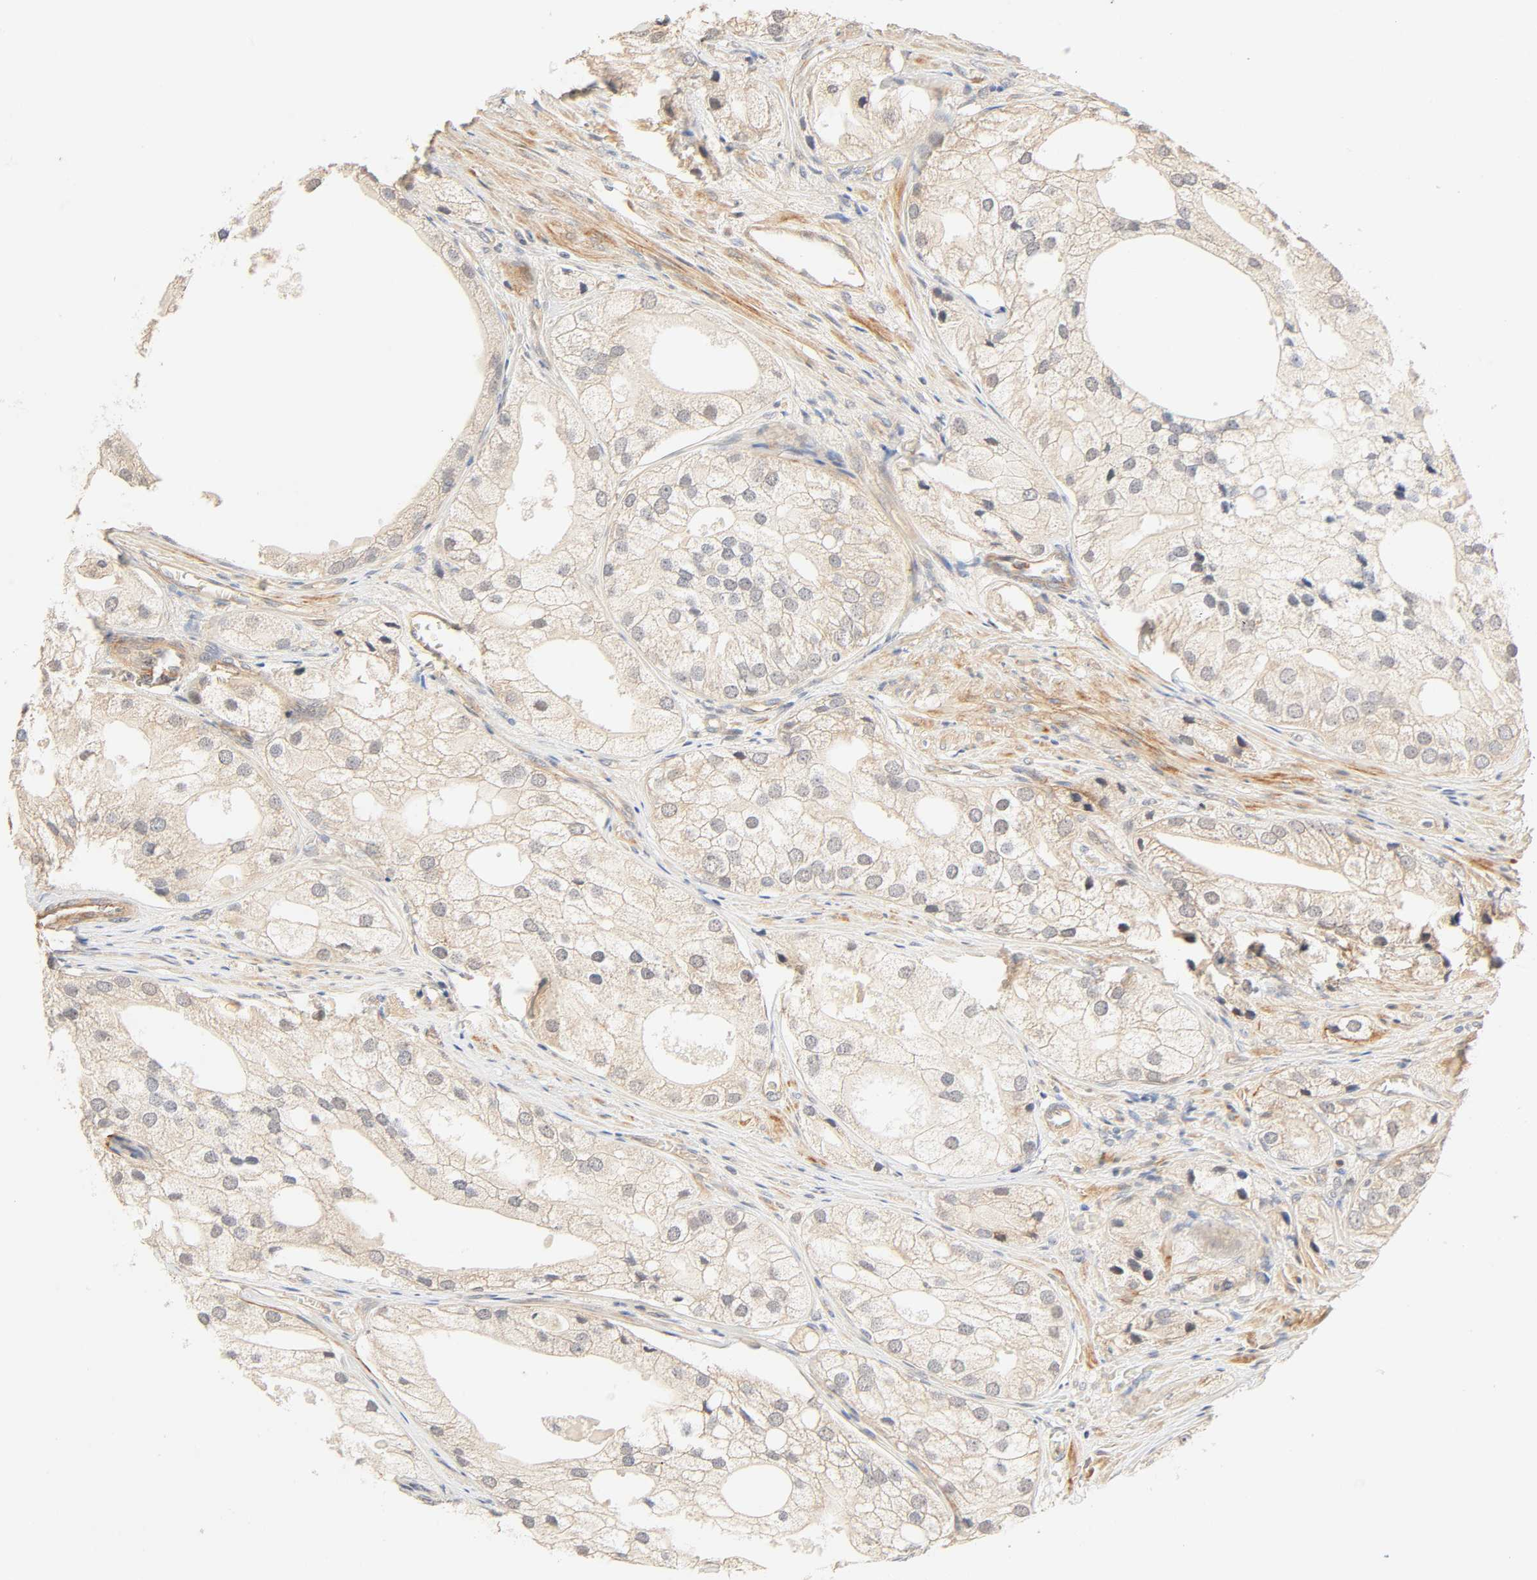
{"staining": {"intensity": "weak", "quantity": "<25%", "location": "cytoplasmic/membranous"}, "tissue": "prostate cancer", "cell_type": "Tumor cells", "image_type": "cancer", "snomed": [{"axis": "morphology", "description": "Adenocarcinoma, Low grade"}, {"axis": "topography", "description": "Prostate"}], "caption": "Immunohistochemistry (IHC) of adenocarcinoma (low-grade) (prostate) shows no staining in tumor cells.", "gene": "CACNA1G", "patient": {"sex": "male", "age": 69}}